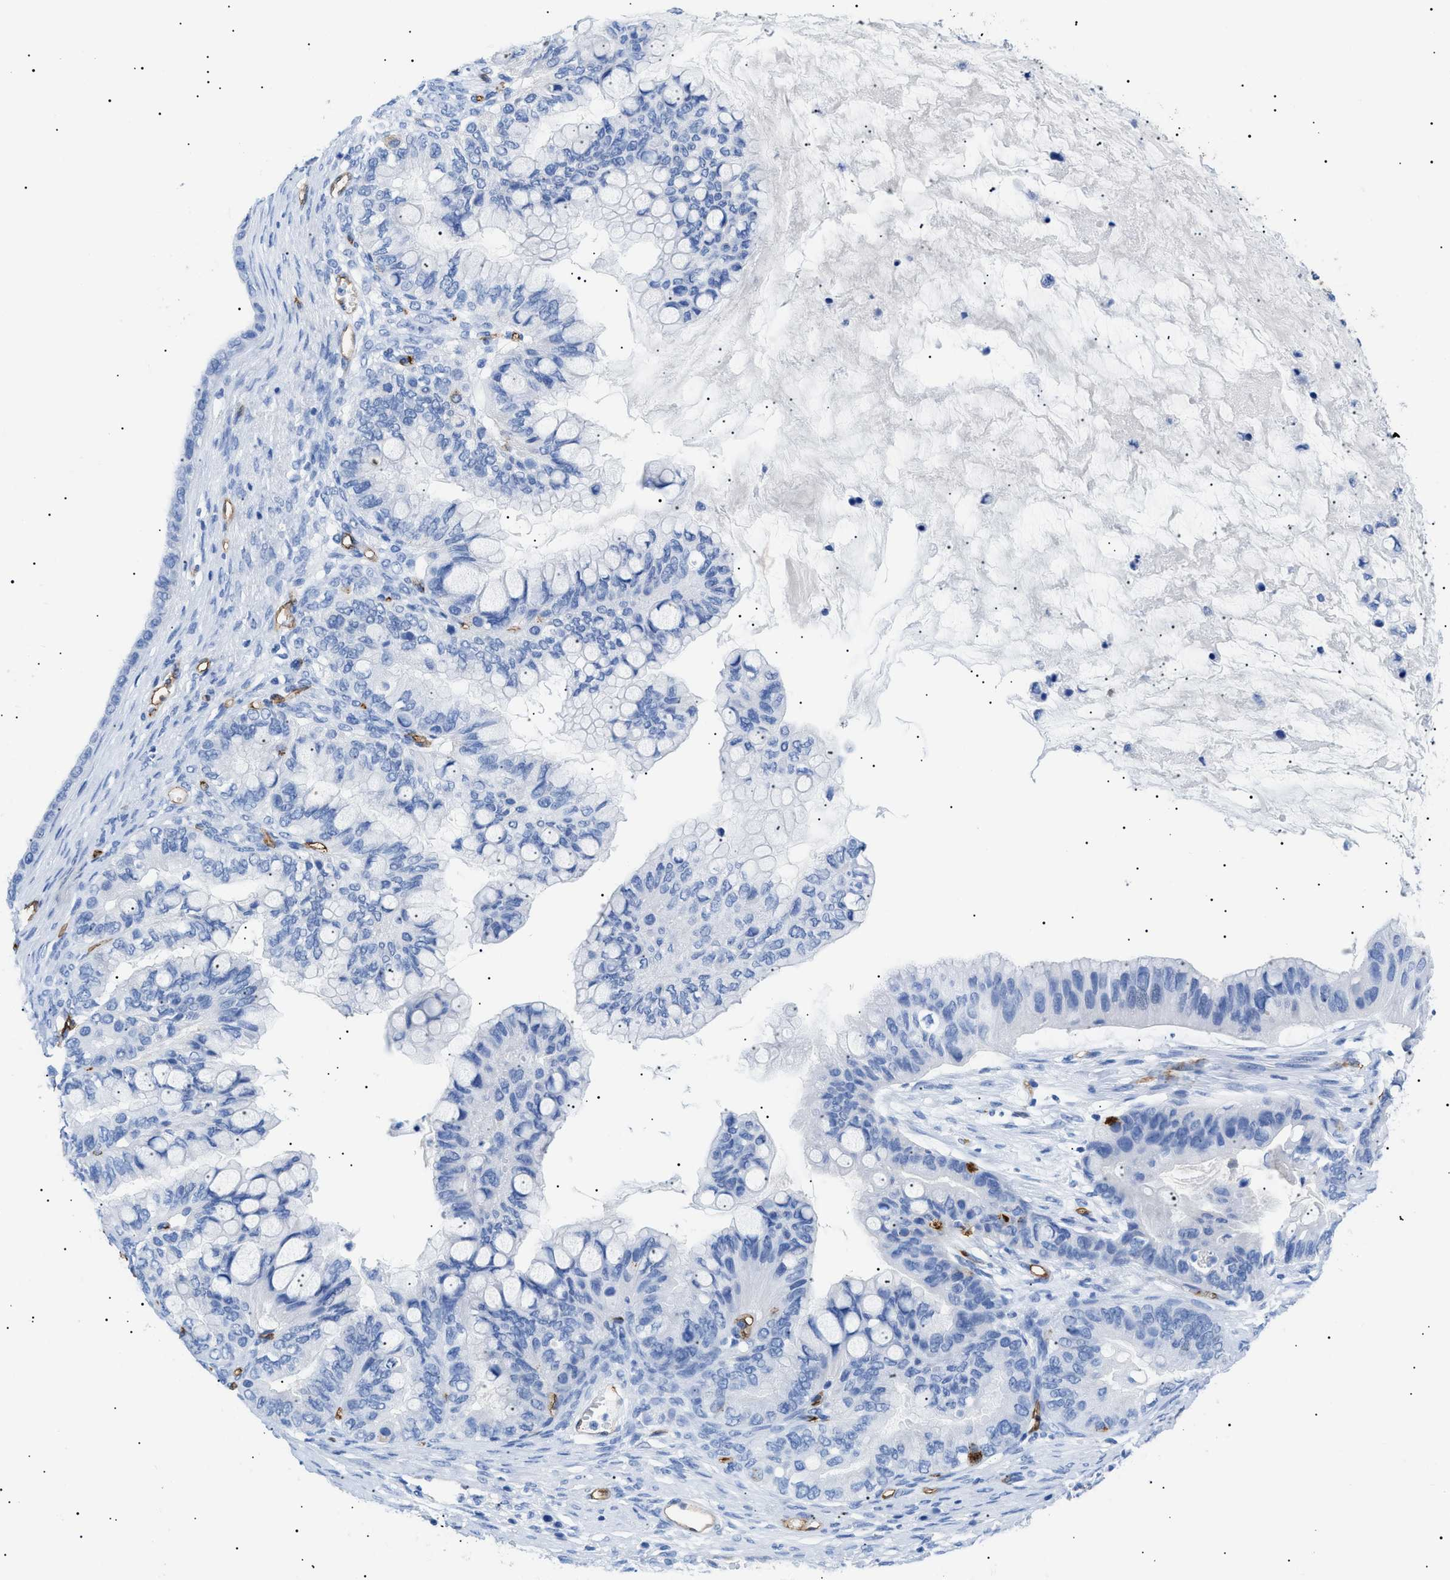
{"staining": {"intensity": "negative", "quantity": "none", "location": "none"}, "tissue": "ovarian cancer", "cell_type": "Tumor cells", "image_type": "cancer", "snomed": [{"axis": "morphology", "description": "Cystadenocarcinoma, mucinous, NOS"}, {"axis": "topography", "description": "Ovary"}], "caption": "Tumor cells show no significant staining in ovarian cancer (mucinous cystadenocarcinoma).", "gene": "PODXL", "patient": {"sex": "female", "age": 80}}